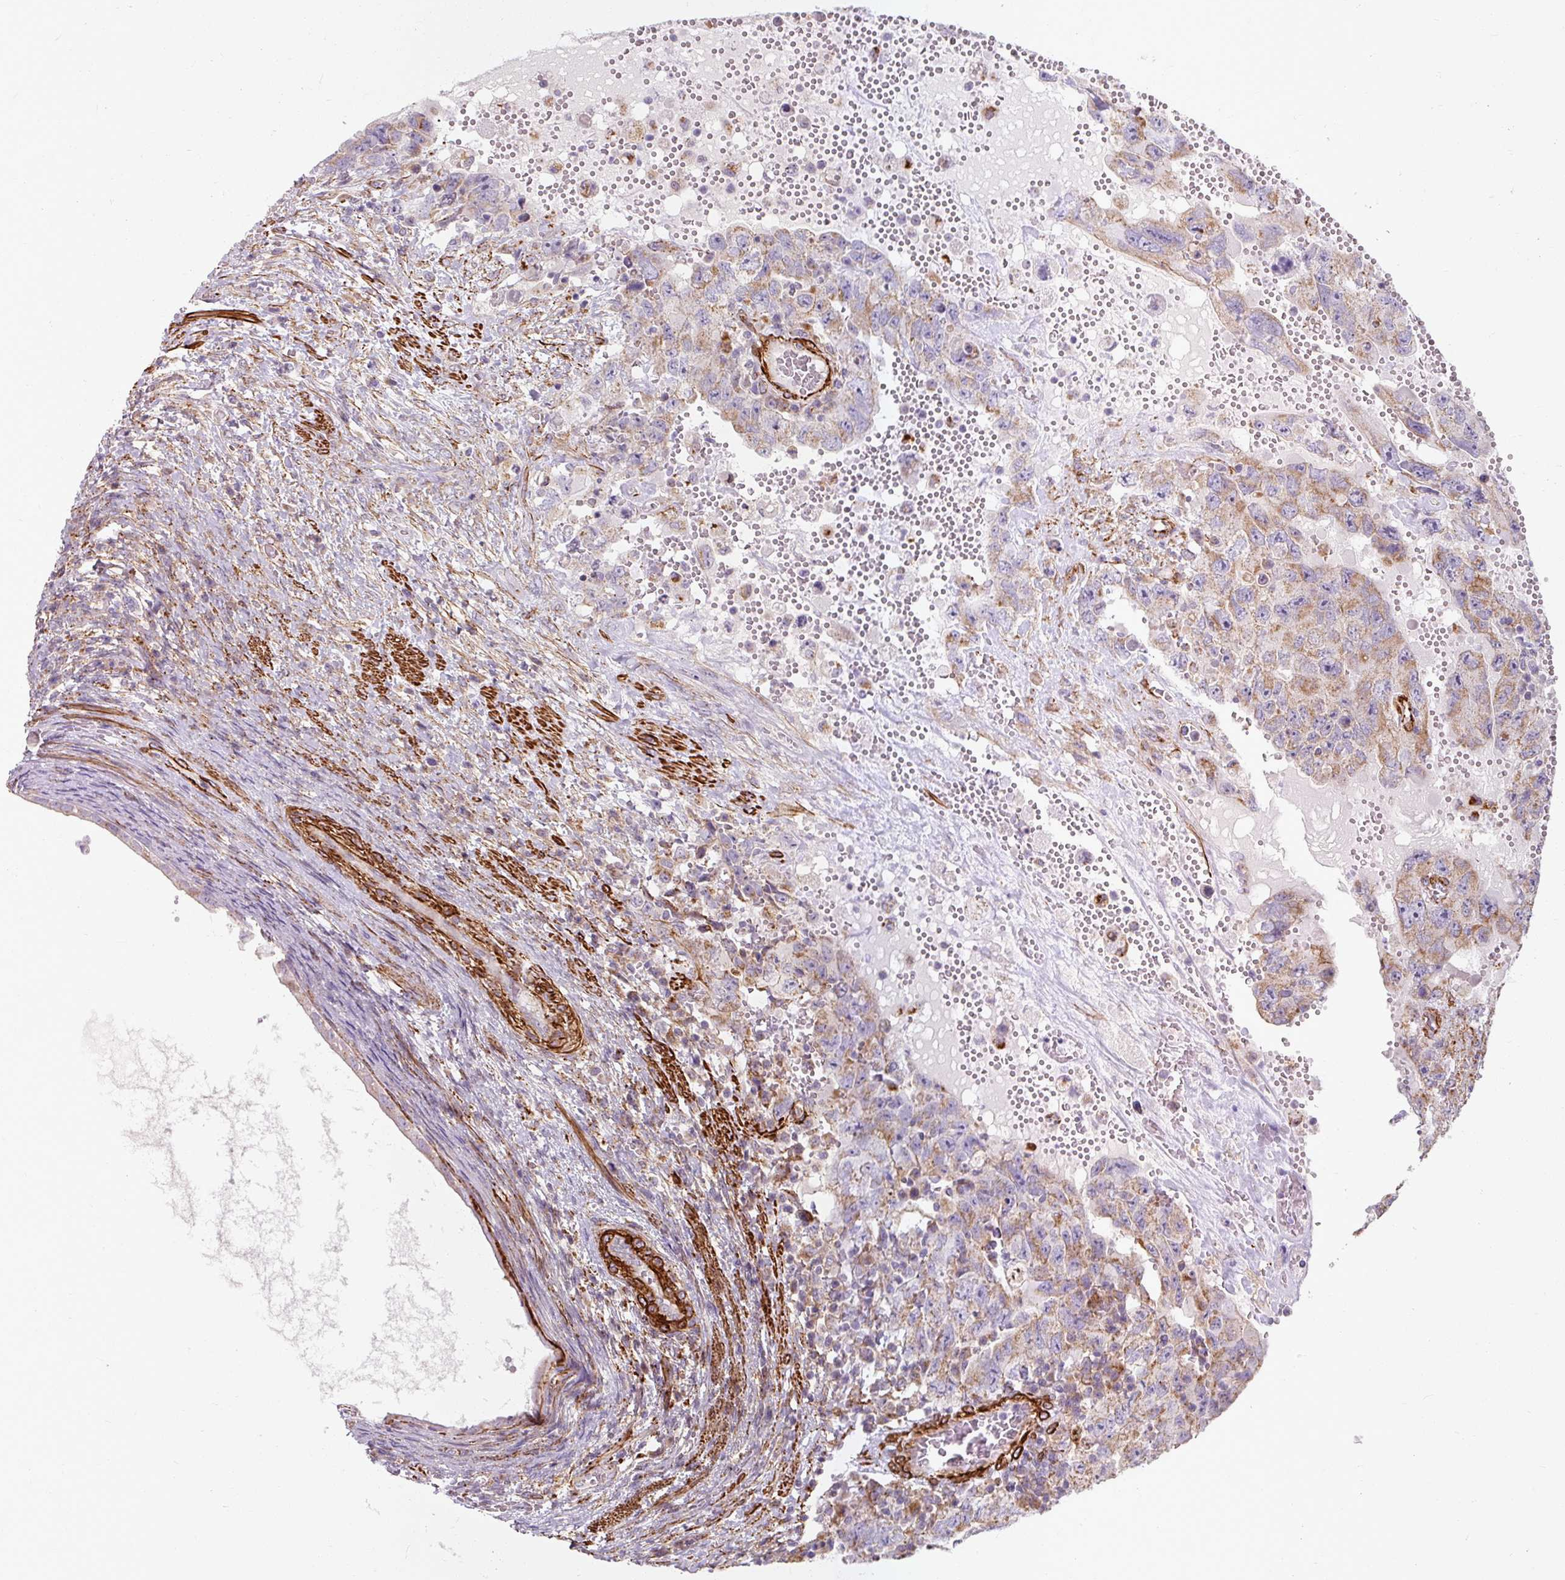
{"staining": {"intensity": "weak", "quantity": "25%-75%", "location": "cytoplasmic/membranous"}, "tissue": "testis cancer", "cell_type": "Tumor cells", "image_type": "cancer", "snomed": [{"axis": "morphology", "description": "Carcinoma, Embryonal, NOS"}, {"axis": "topography", "description": "Testis"}], "caption": "Immunohistochemistry image of neoplastic tissue: testis embryonal carcinoma stained using IHC reveals low levels of weak protein expression localized specifically in the cytoplasmic/membranous of tumor cells, appearing as a cytoplasmic/membranous brown color.", "gene": "MRPS5", "patient": {"sex": "male", "age": 26}}